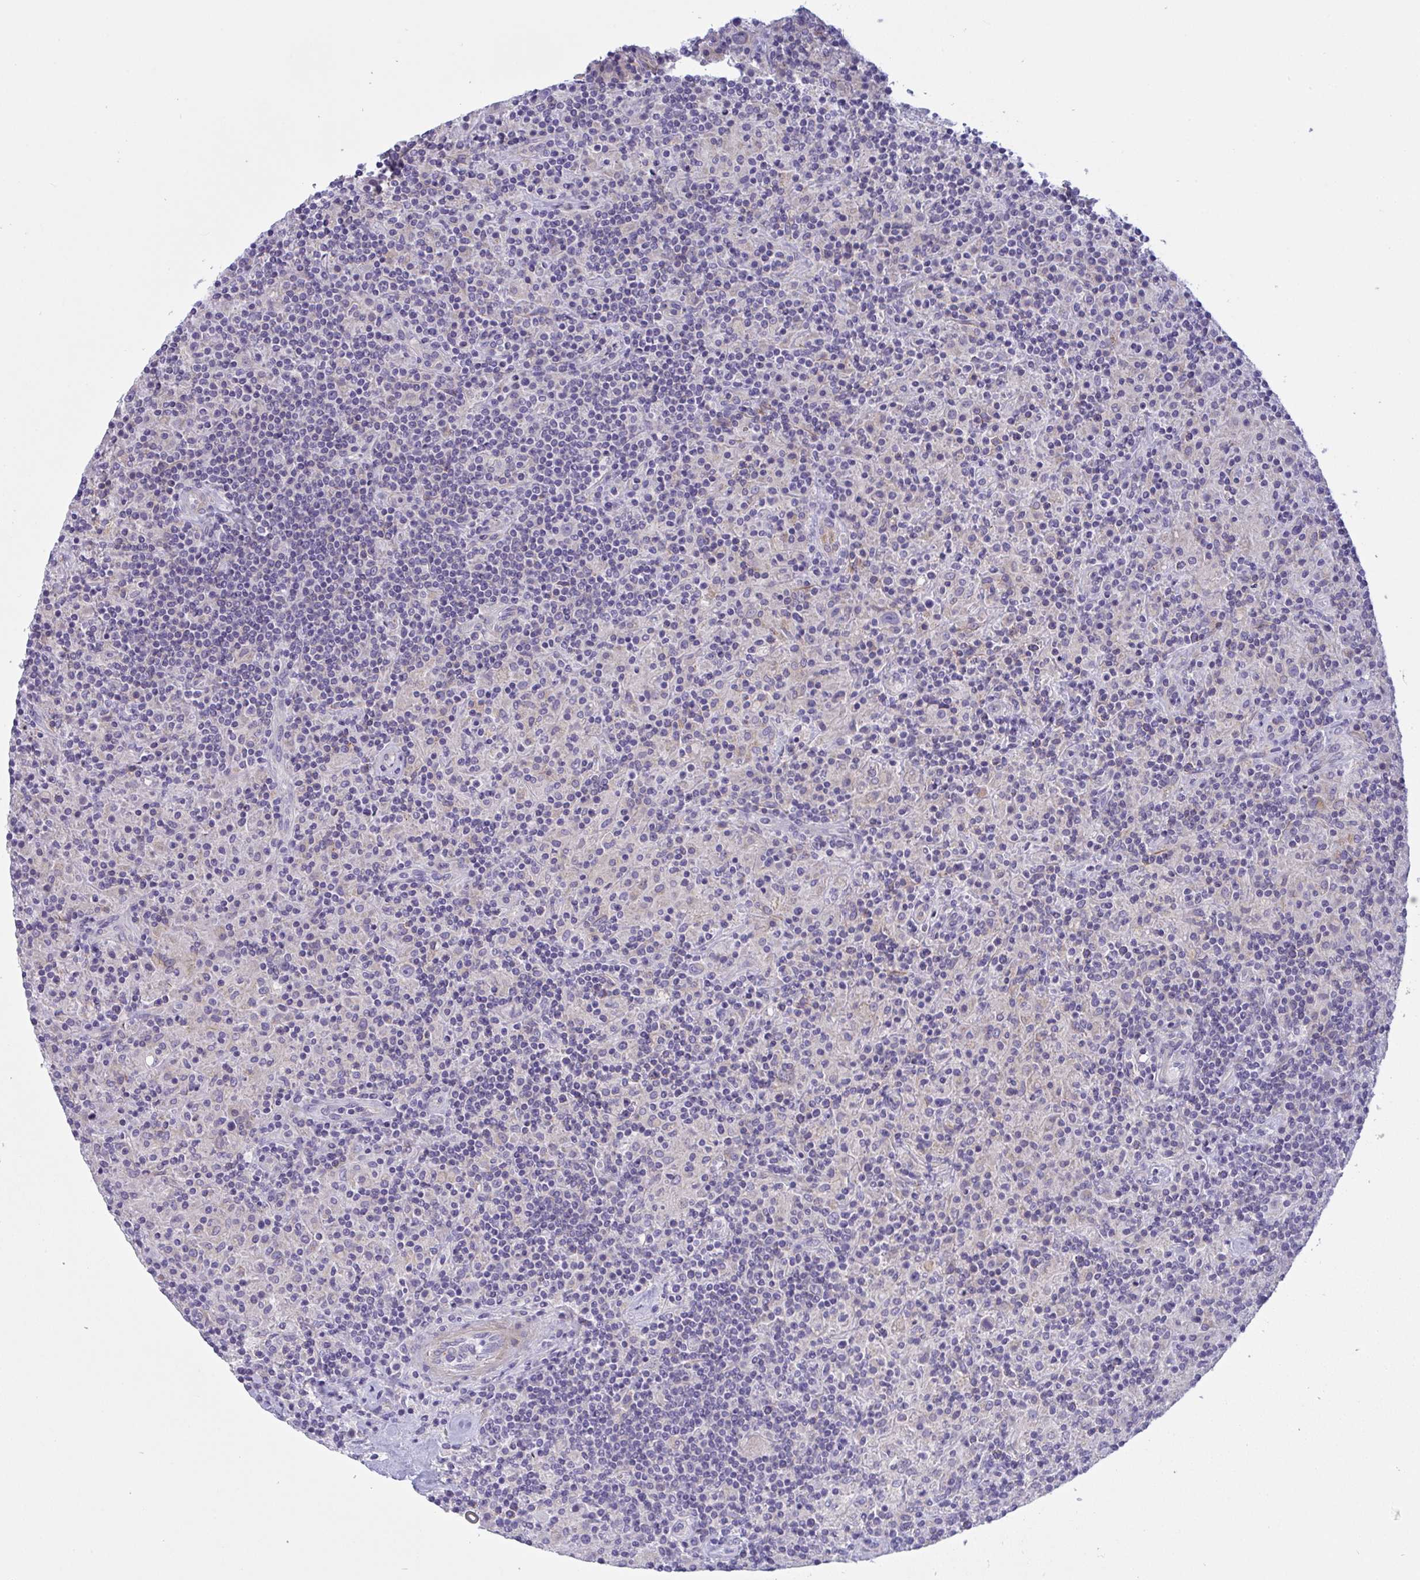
{"staining": {"intensity": "negative", "quantity": "none", "location": "none"}, "tissue": "lymphoma", "cell_type": "Tumor cells", "image_type": "cancer", "snomed": [{"axis": "morphology", "description": "Hodgkin's disease, NOS"}, {"axis": "topography", "description": "Lymph node"}], "caption": "This is a histopathology image of IHC staining of Hodgkin's disease, which shows no staining in tumor cells. (DAB IHC, high magnification).", "gene": "OXLD1", "patient": {"sex": "male", "age": 70}}